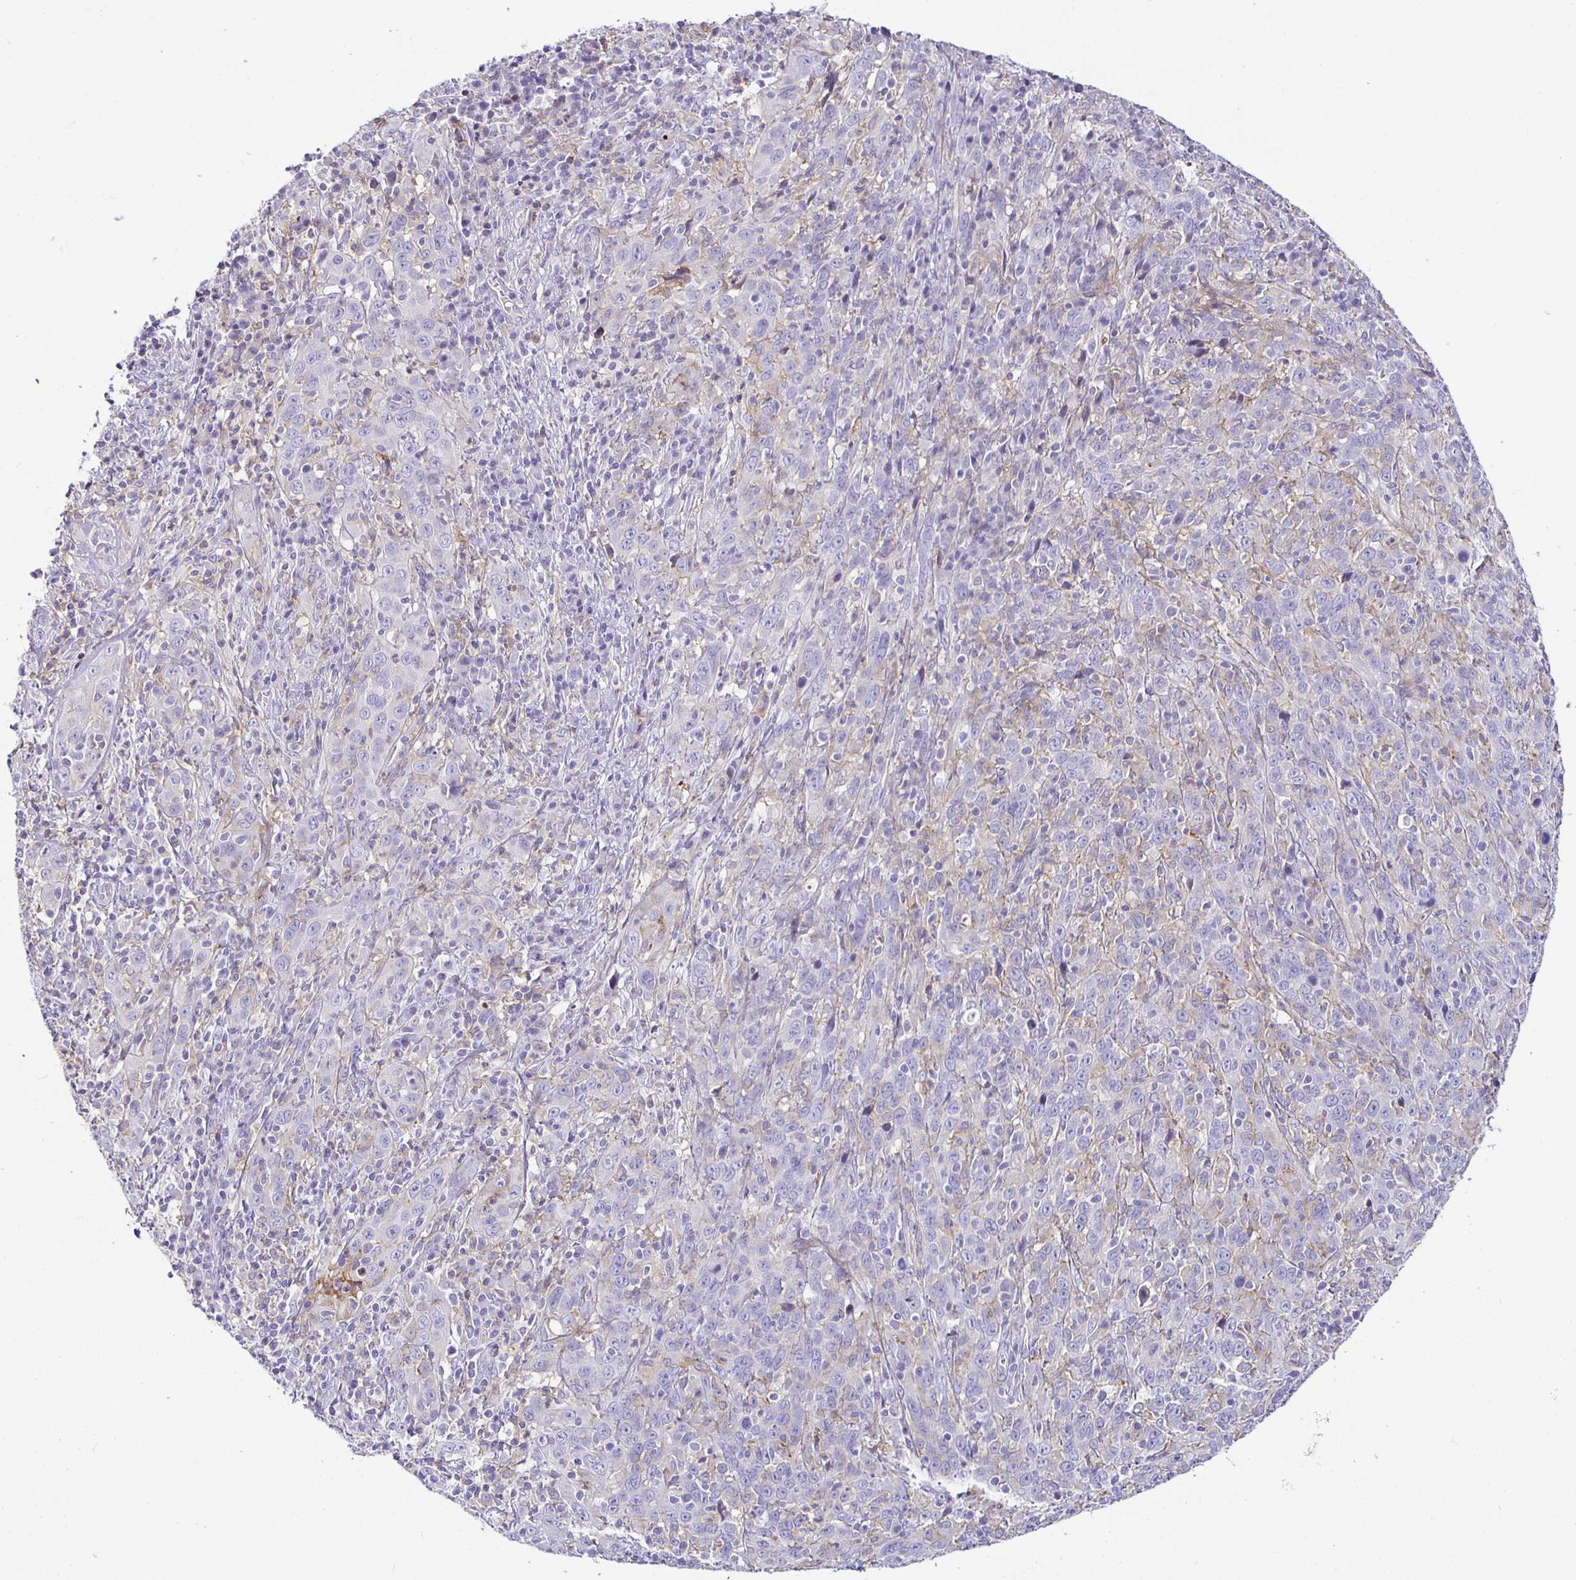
{"staining": {"intensity": "negative", "quantity": "none", "location": "none"}, "tissue": "cervical cancer", "cell_type": "Tumor cells", "image_type": "cancer", "snomed": [{"axis": "morphology", "description": "Squamous cell carcinoma, NOS"}, {"axis": "topography", "description": "Cervix"}], "caption": "IHC of cervical cancer displays no positivity in tumor cells.", "gene": "SIRPA", "patient": {"sex": "female", "age": 46}}